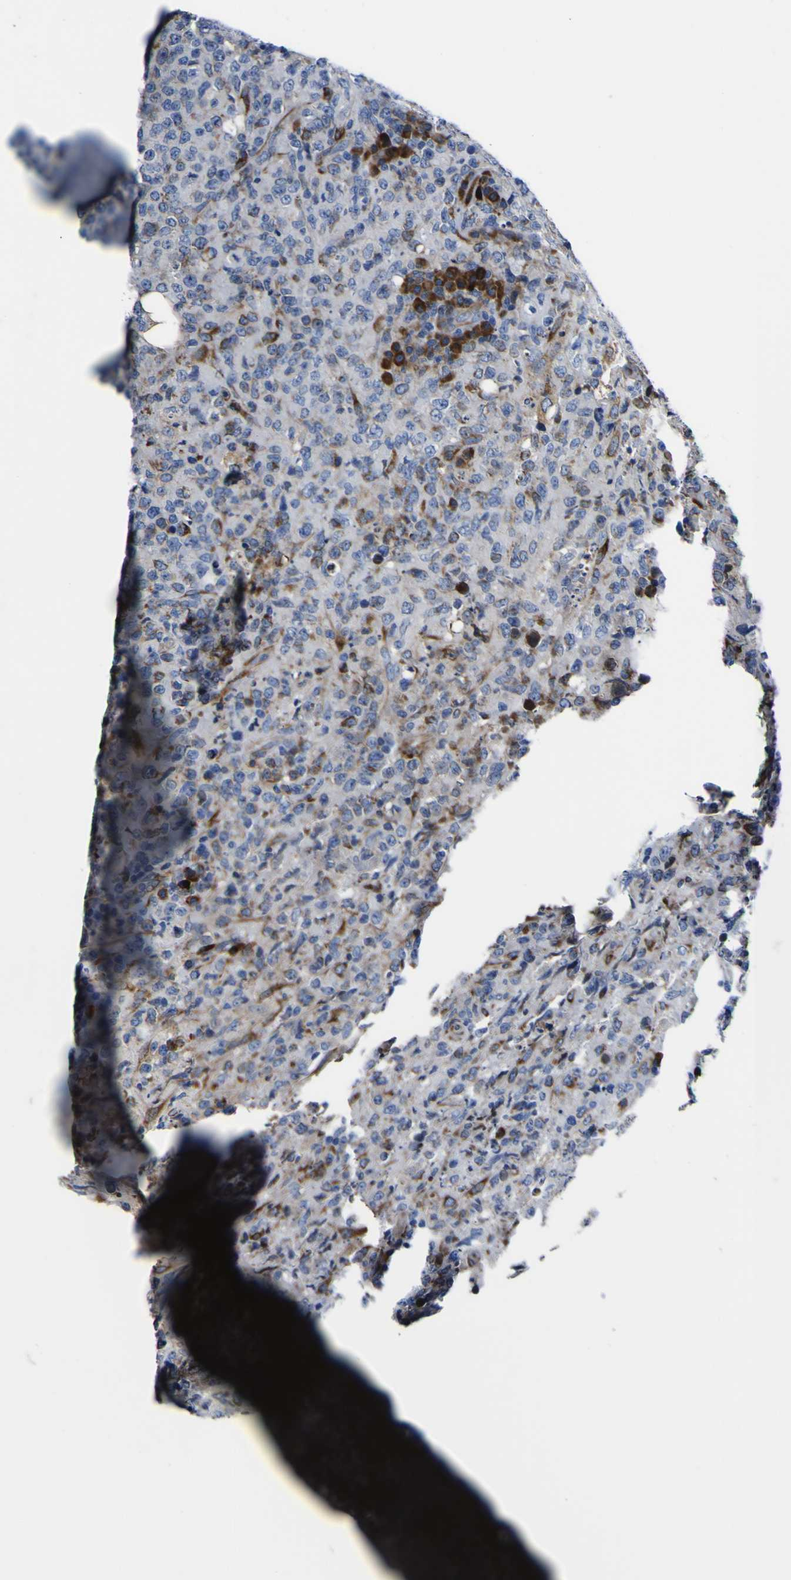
{"staining": {"intensity": "moderate", "quantity": "25%-75%", "location": "cytoplasmic/membranous"}, "tissue": "lymphoma", "cell_type": "Tumor cells", "image_type": "cancer", "snomed": [{"axis": "morphology", "description": "Malignant lymphoma, non-Hodgkin's type, High grade"}, {"axis": "topography", "description": "Tonsil"}], "caption": "Immunohistochemistry photomicrograph of lymphoma stained for a protein (brown), which shows medium levels of moderate cytoplasmic/membranous expression in about 25%-75% of tumor cells.", "gene": "SCD", "patient": {"sex": "female", "age": 36}}